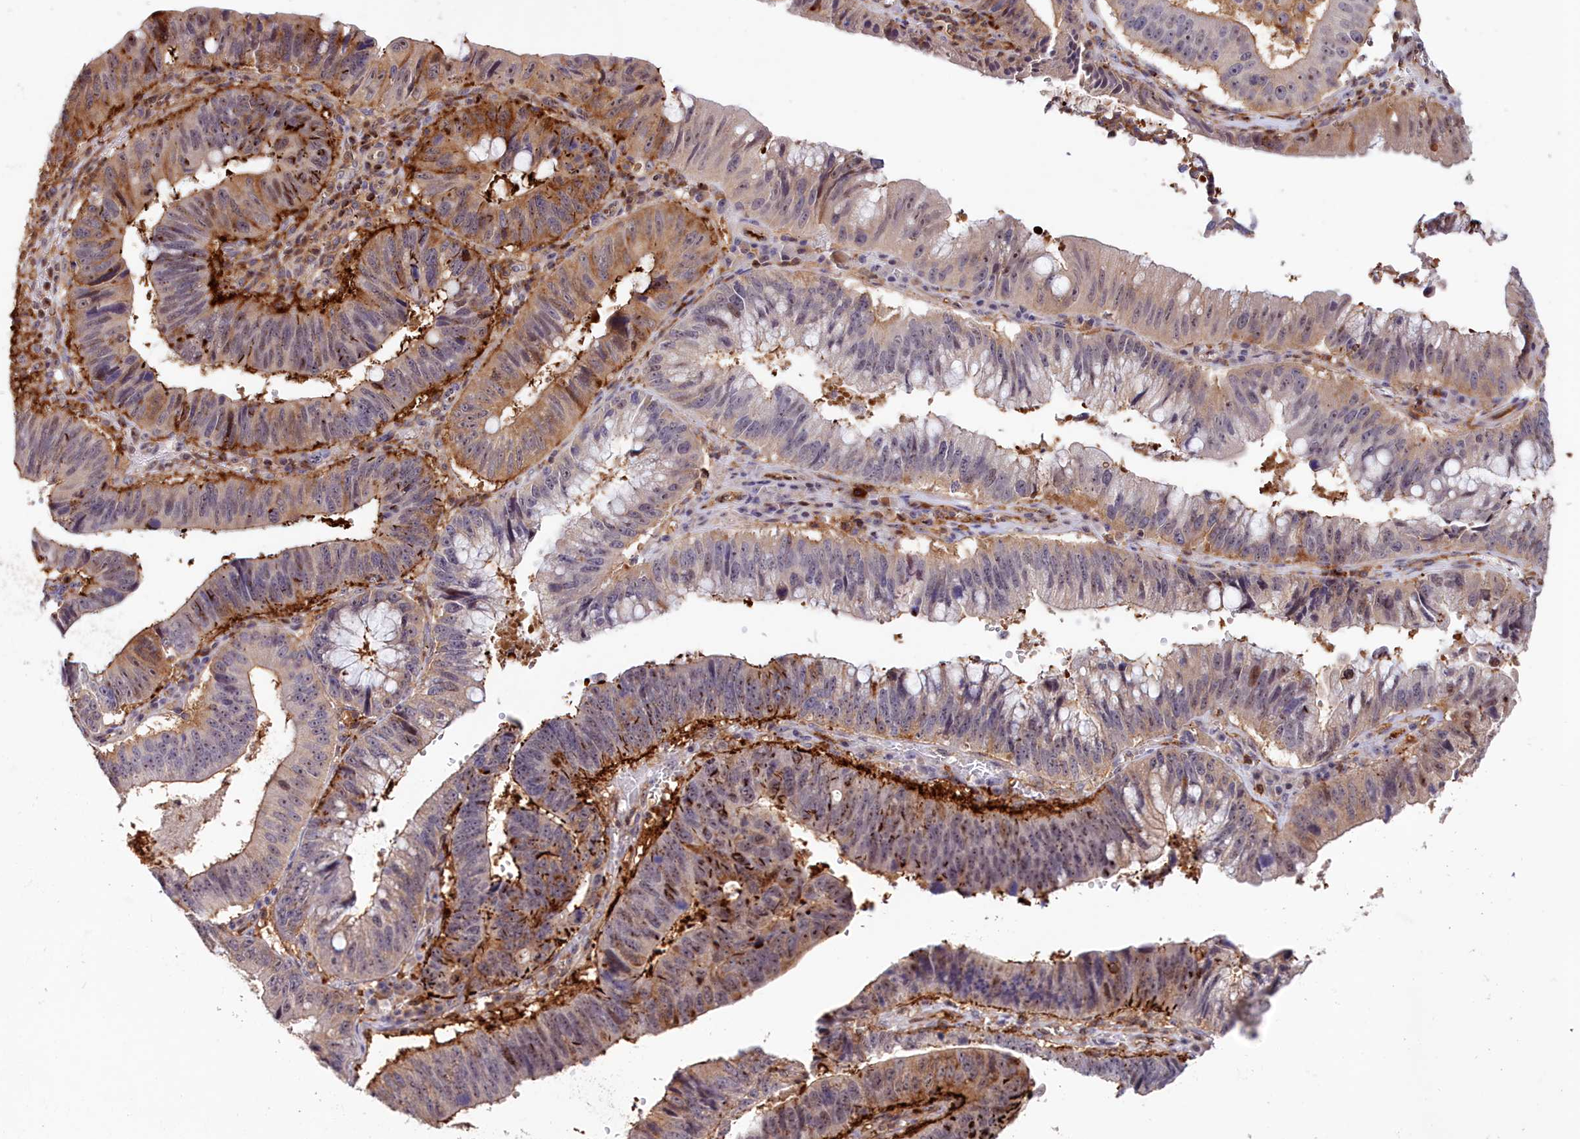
{"staining": {"intensity": "moderate", "quantity": "25%-75%", "location": "nuclear"}, "tissue": "stomach cancer", "cell_type": "Tumor cells", "image_type": "cancer", "snomed": [{"axis": "morphology", "description": "Adenocarcinoma, NOS"}, {"axis": "topography", "description": "Stomach"}], "caption": "Tumor cells show moderate nuclear positivity in about 25%-75% of cells in stomach adenocarcinoma.", "gene": "NEURL4", "patient": {"sex": "male", "age": 59}}